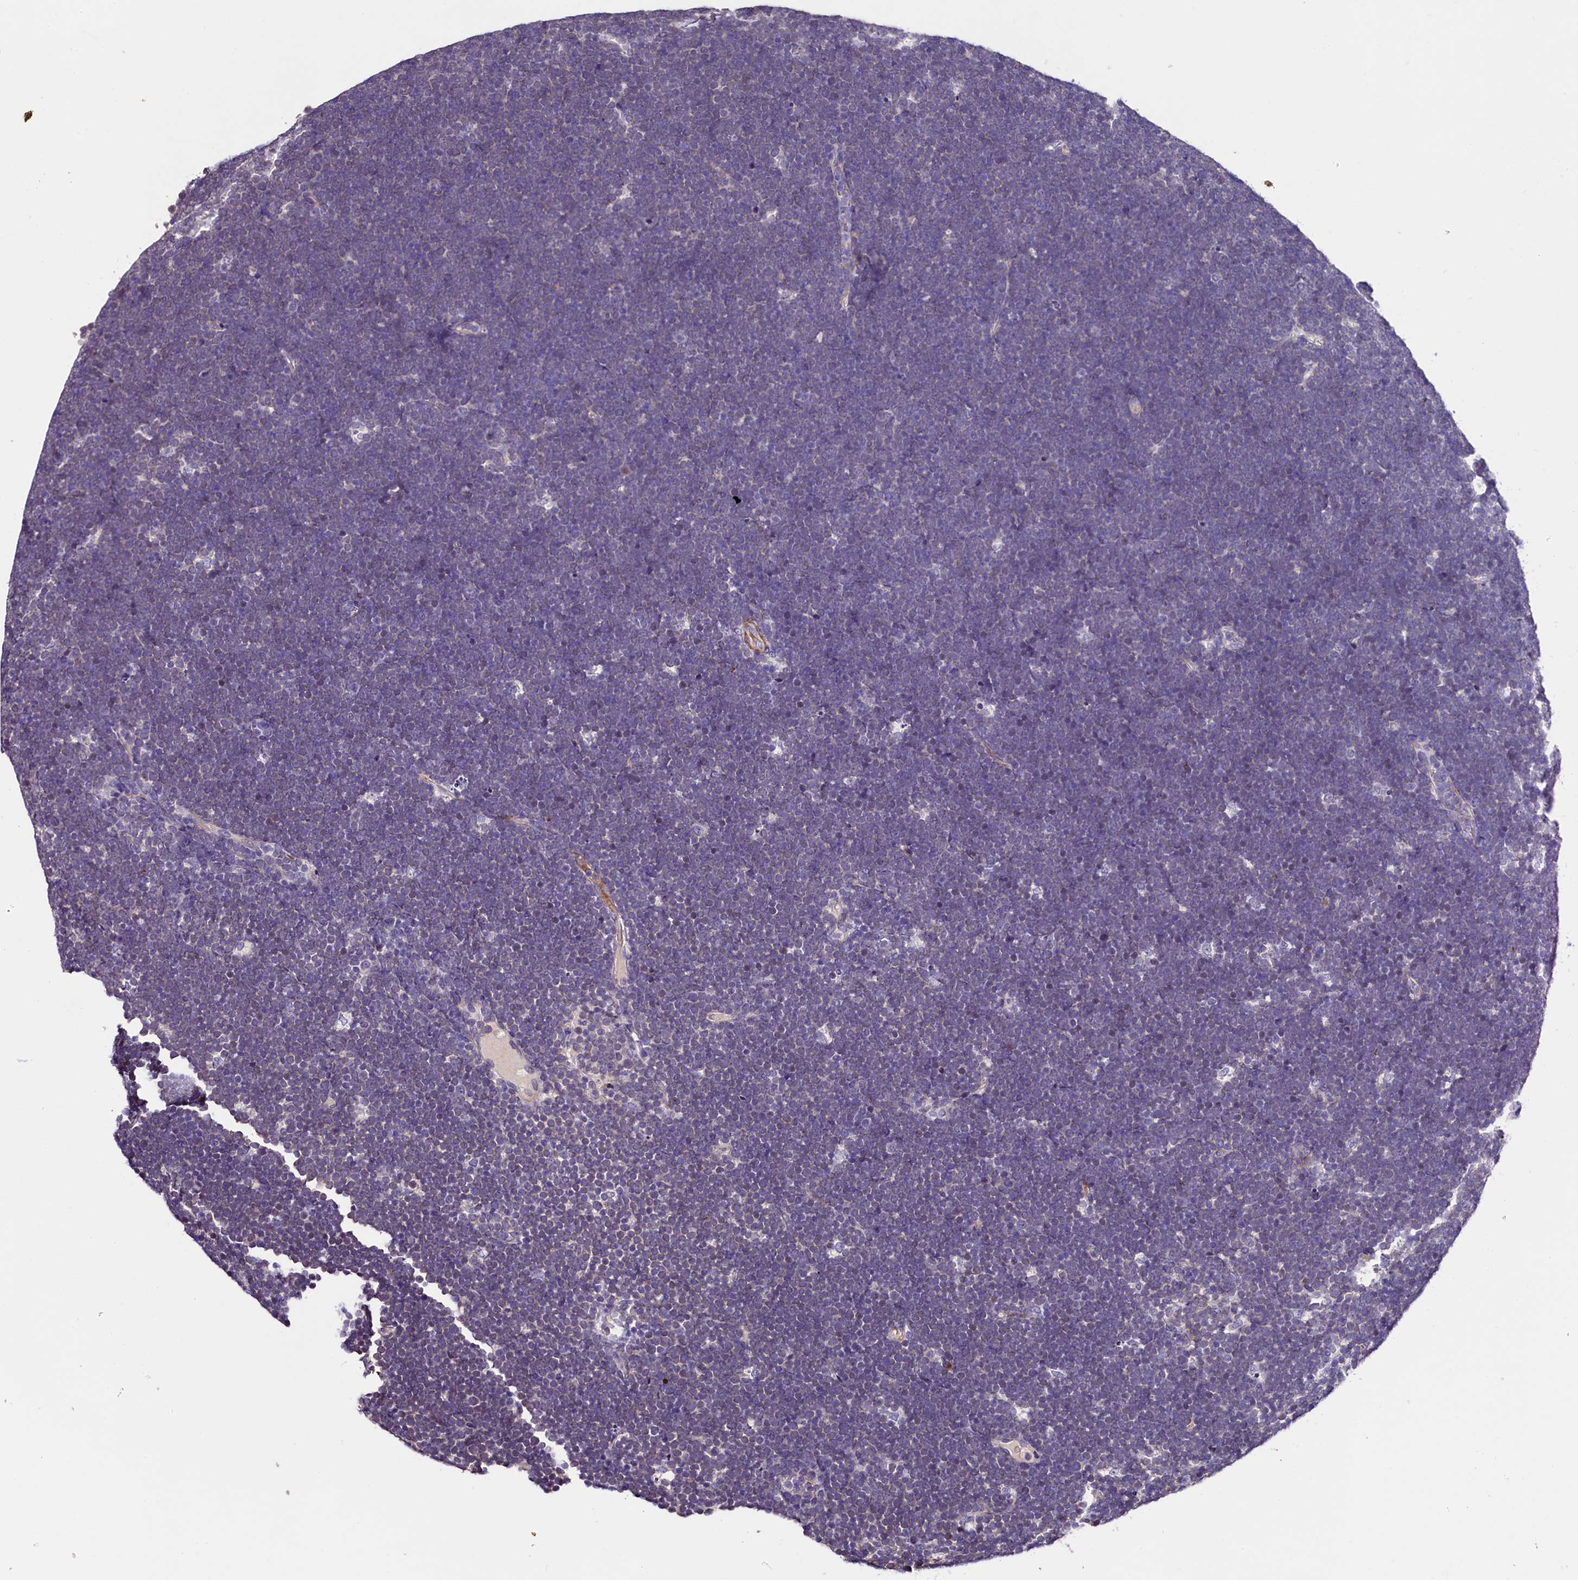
{"staining": {"intensity": "negative", "quantity": "none", "location": "none"}, "tissue": "lymphoma", "cell_type": "Tumor cells", "image_type": "cancer", "snomed": [{"axis": "morphology", "description": "Malignant lymphoma, non-Hodgkin's type, High grade"}, {"axis": "topography", "description": "Lymph node"}], "caption": "IHC of high-grade malignant lymphoma, non-Hodgkin's type exhibits no positivity in tumor cells.", "gene": "MEX3B", "patient": {"sex": "male", "age": 13}}